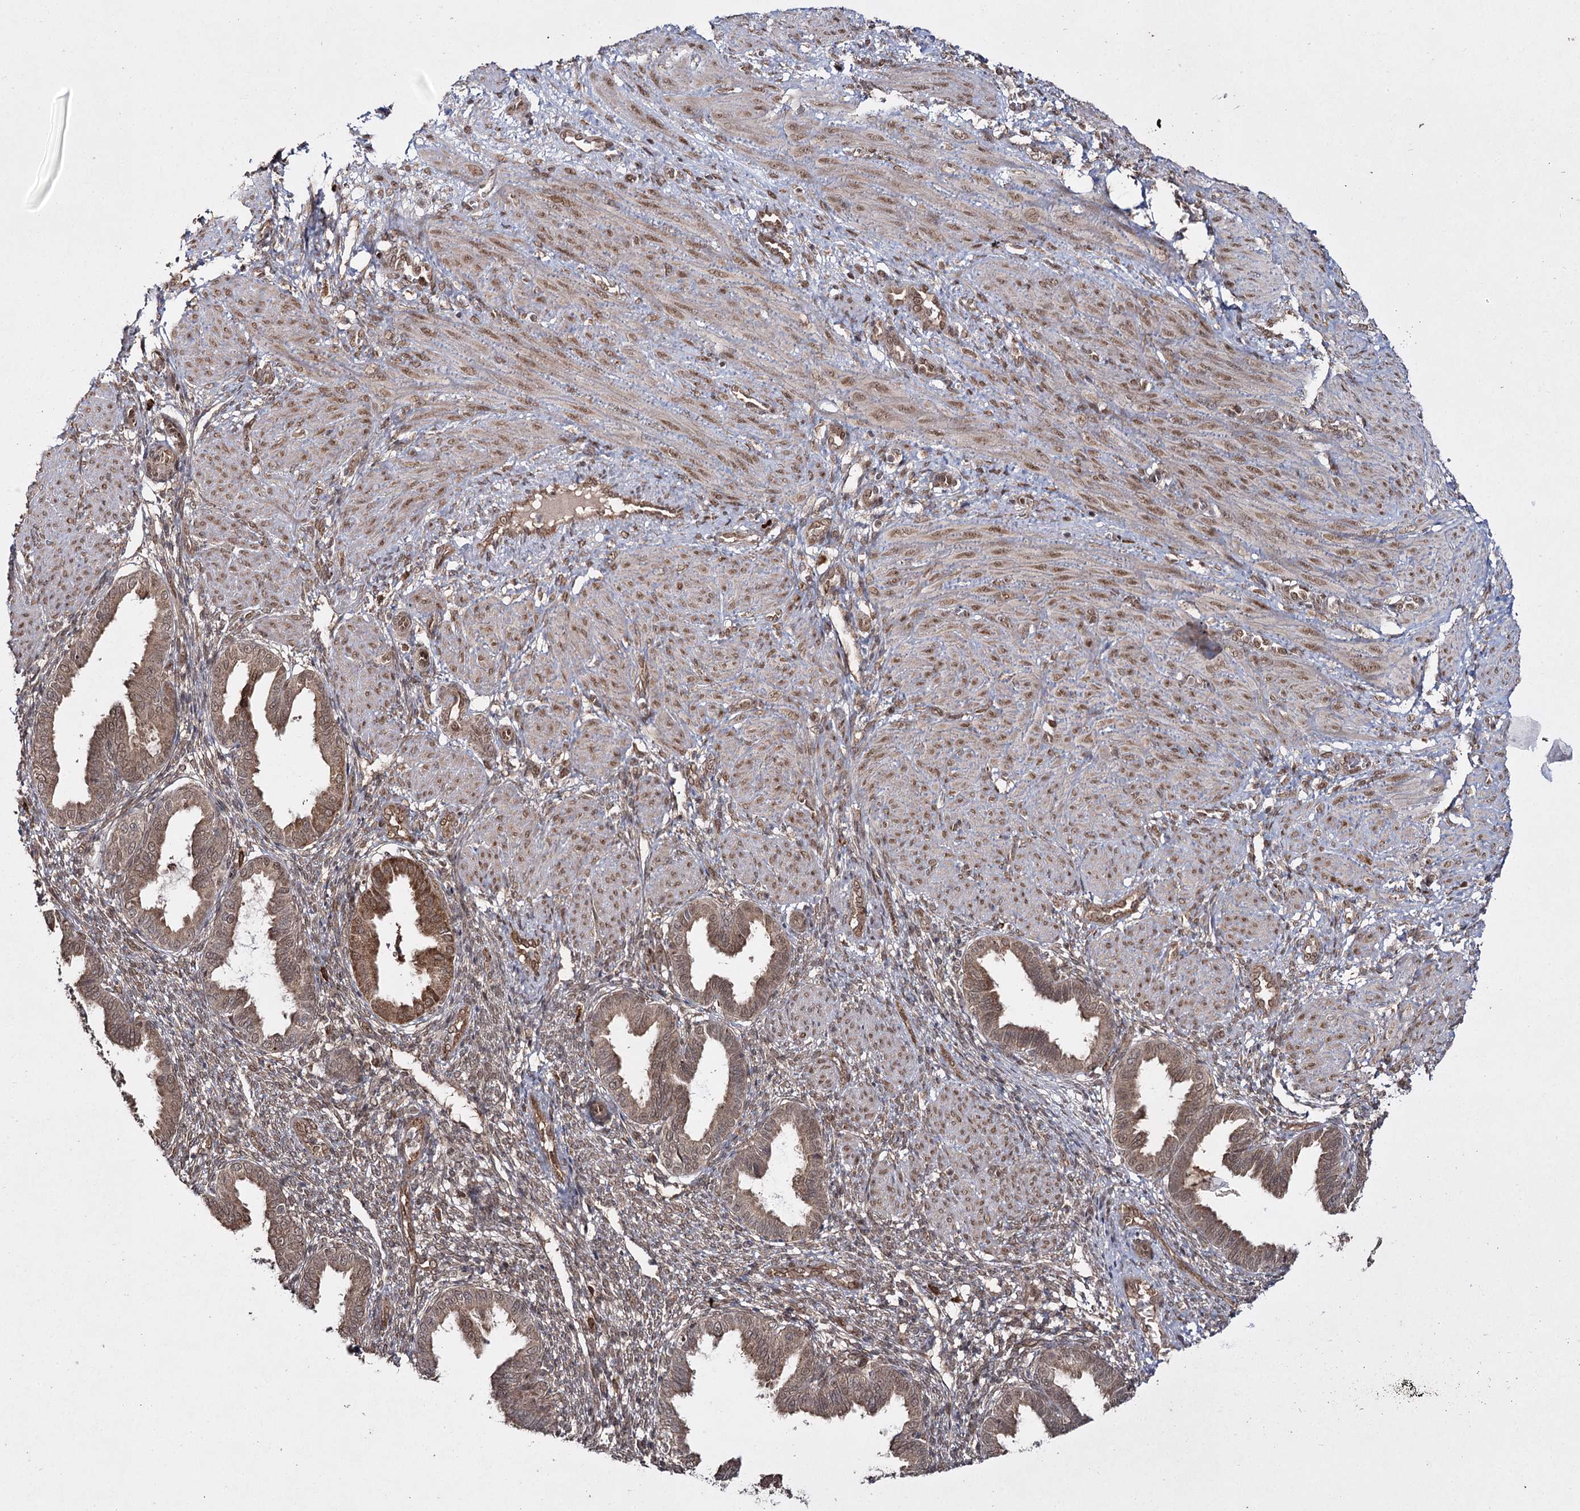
{"staining": {"intensity": "moderate", "quantity": "25%-75%", "location": "cytoplasmic/membranous,nuclear"}, "tissue": "endometrium", "cell_type": "Cells in endometrial stroma", "image_type": "normal", "snomed": [{"axis": "morphology", "description": "Normal tissue, NOS"}, {"axis": "topography", "description": "Endometrium"}], "caption": "Immunohistochemistry image of normal human endometrium stained for a protein (brown), which displays medium levels of moderate cytoplasmic/membranous,nuclear staining in approximately 25%-75% of cells in endometrial stroma.", "gene": "TRNT1", "patient": {"sex": "female", "age": 33}}